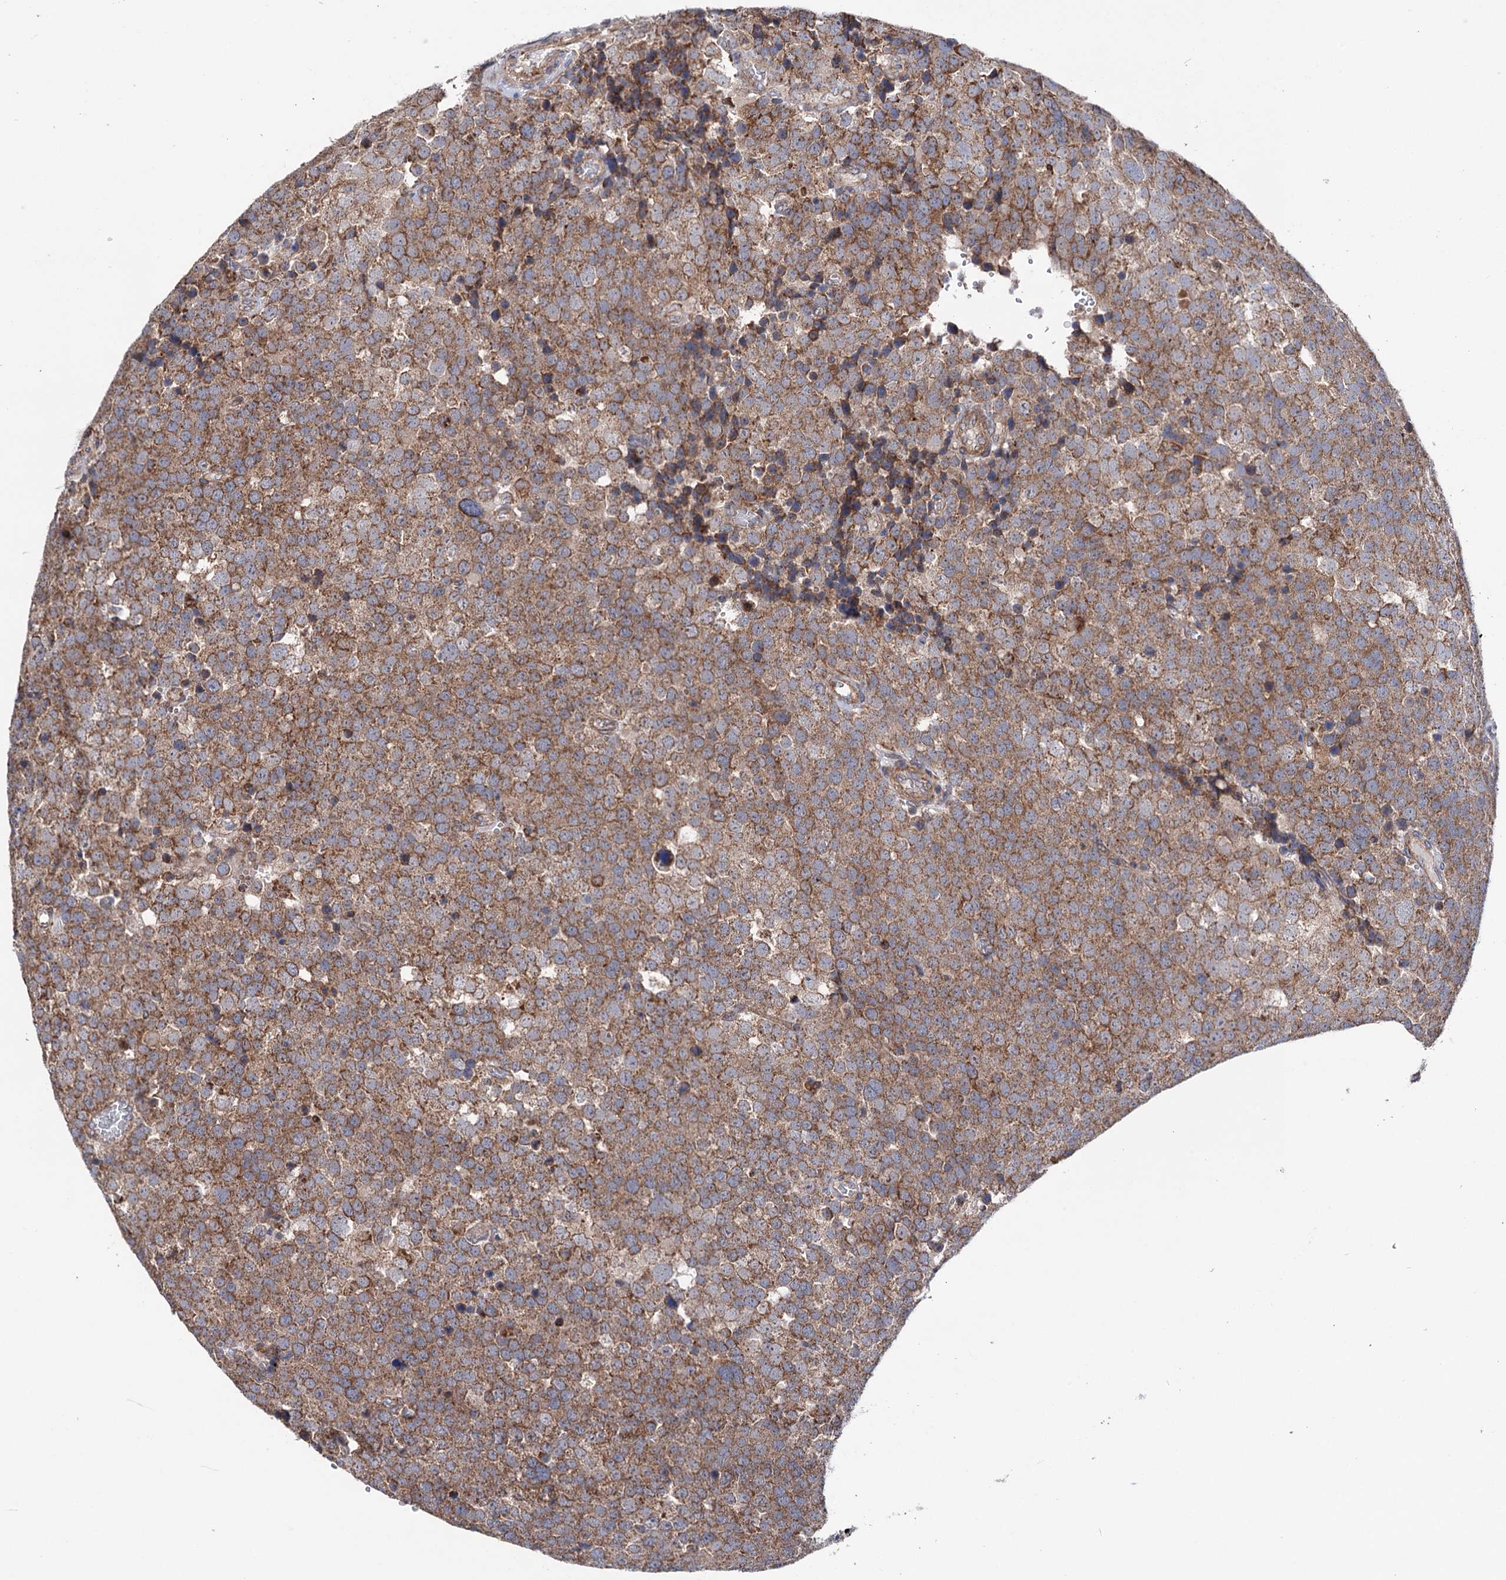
{"staining": {"intensity": "moderate", "quantity": ">75%", "location": "cytoplasmic/membranous"}, "tissue": "testis cancer", "cell_type": "Tumor cells", "image_type": "cancer", "snomed": [{"axis": "morphology", "description": "Seminoma, NOS"}, {"axis": "topography", "description": "Testis"}], "caption": "DAB immunohistochemical staining of human testis cancer (seminoma) displays moderate cytoplasmic/membranous protein positivity in about >75% of tumor cells.", "gene": "SUCLA2", "patient": {"sex": "male", "age": 71}}